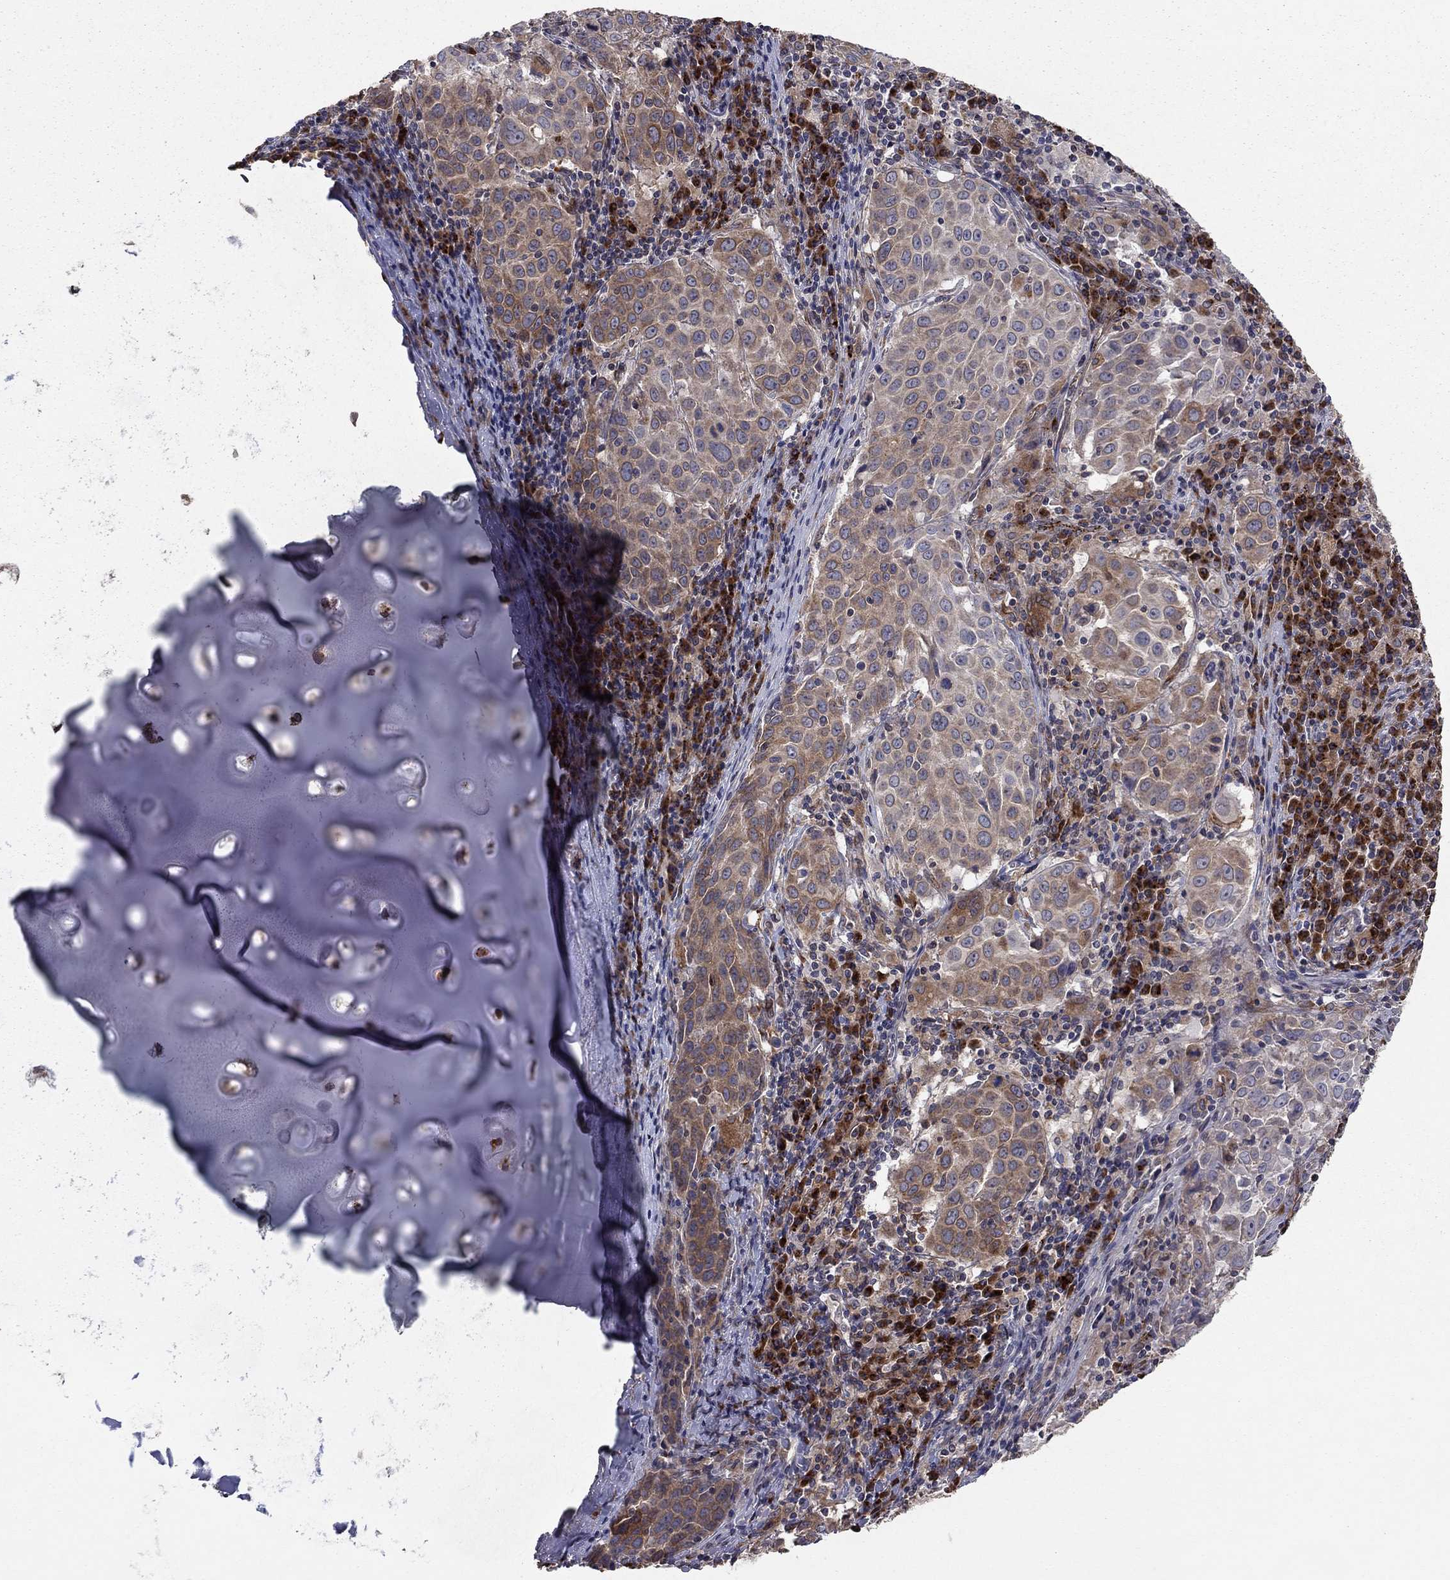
{"staining": {"intensity": "moderate", "quantity": "<25%", "location": "cytoplasmic/membranous"}, "tissue": "lung cancer", "cell_type": "Tumor cells", "image_type": "cancer", "snomed": [{"axis": "morphology", "description": "Squamous cell carcinoma, NOS"}, {"axis": "topography", "description": "Lung"}], "caption": "A micrograph of squamous cell carcinoma (lung) stained for a protein reveals moderate cytoplasmic/membranous brown staining in tumor cells.", "gene": "YIF1A", "patient": {"sex": "male", "age": 57}}